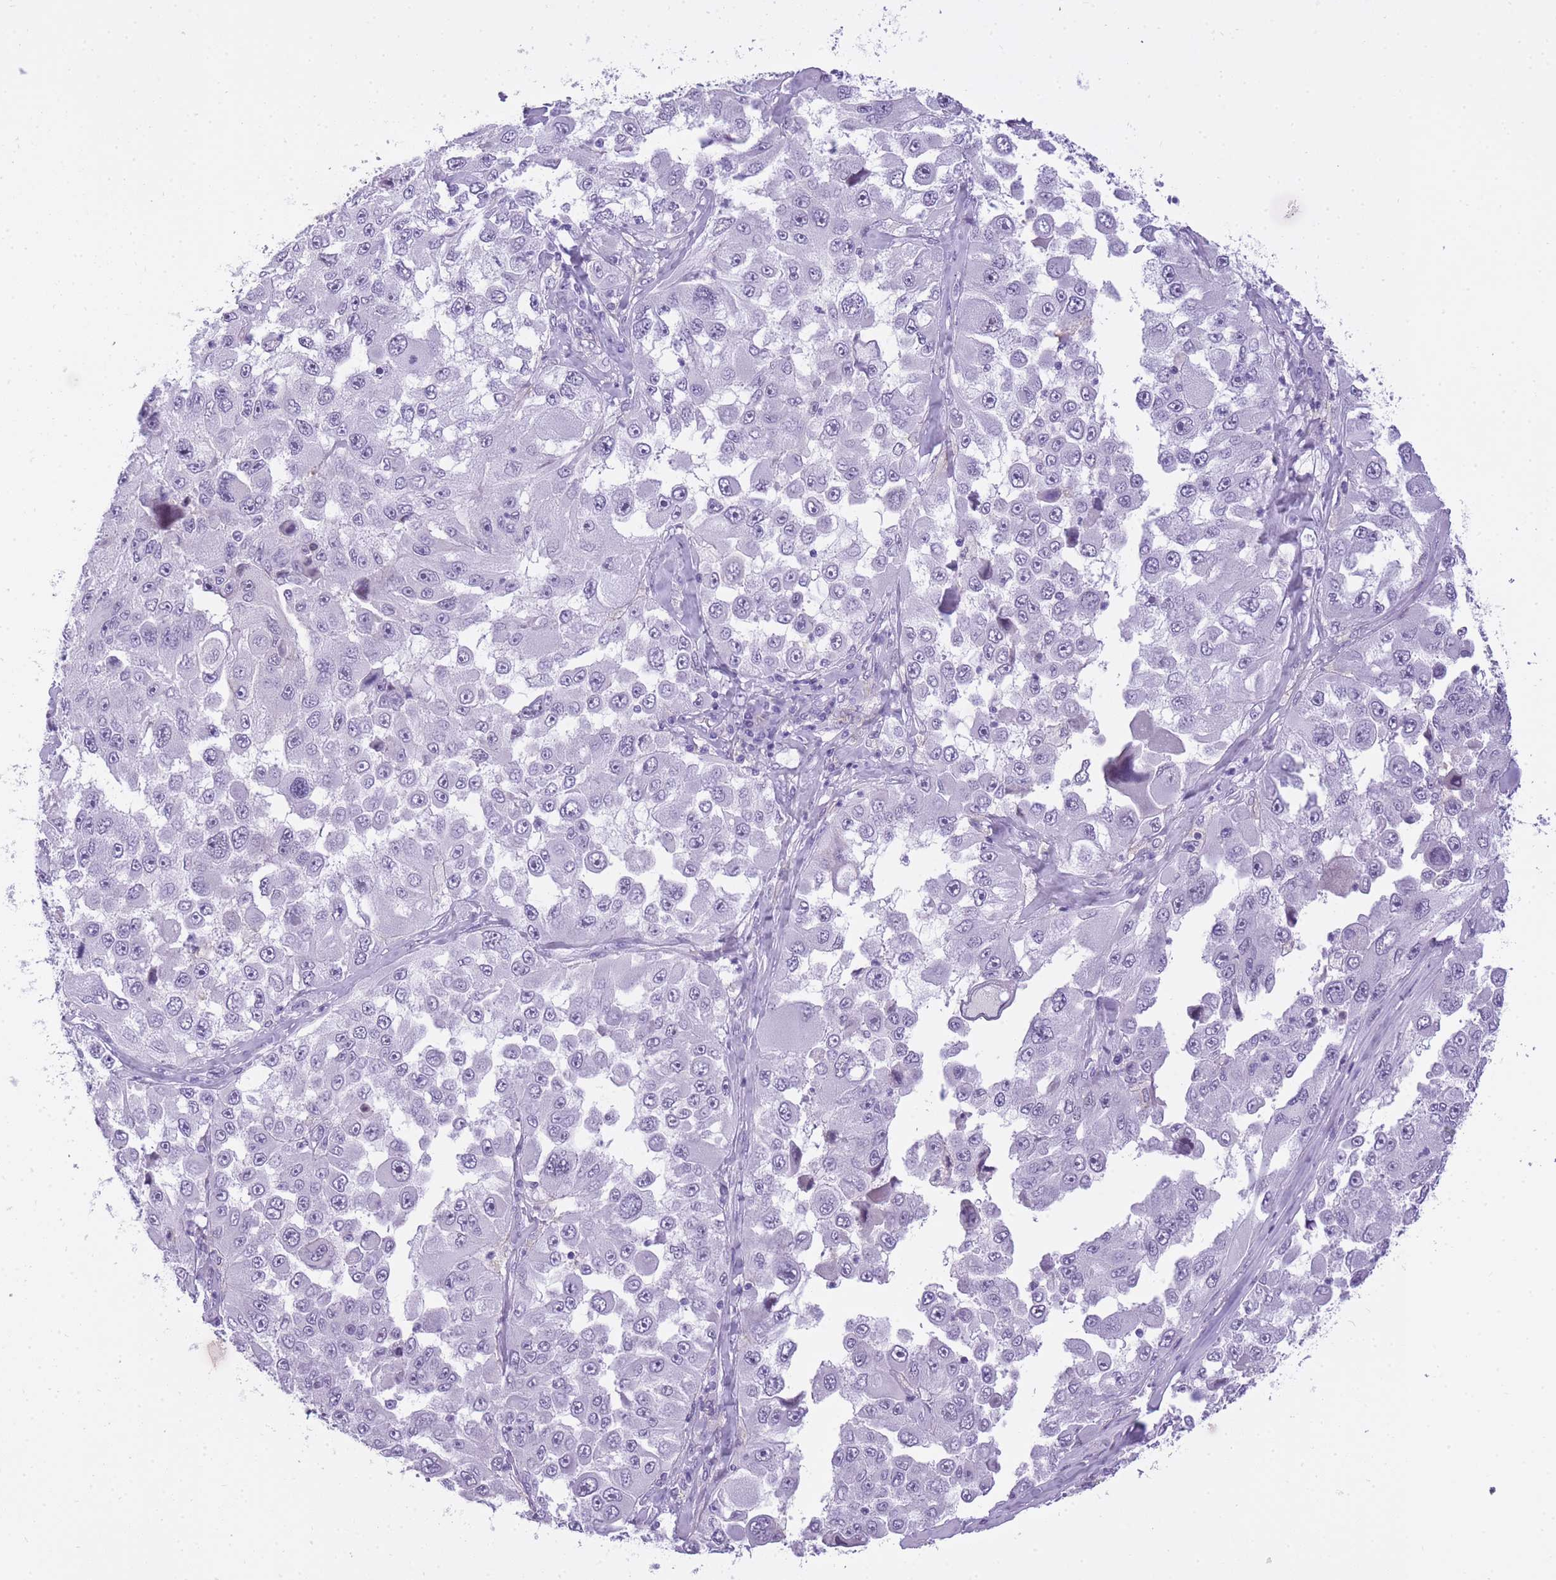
{"staining": {"intensity": "negative", "quantity": "none", "location": "none"}, "tissue": "melanoma", "cell_type": "Tumor cells", "image_type": "cancer", "snomed": [{"axis": "morphology", "description": "Malignant melanoma, Metastatic site"}, {"axis": "topography", "description": "Lymph node"}], "caption": "The photomicrograph displays no staining of tumor cells in melanoma.", "gene": "RADX", "patient": {"sex": "male", "age": 62}}